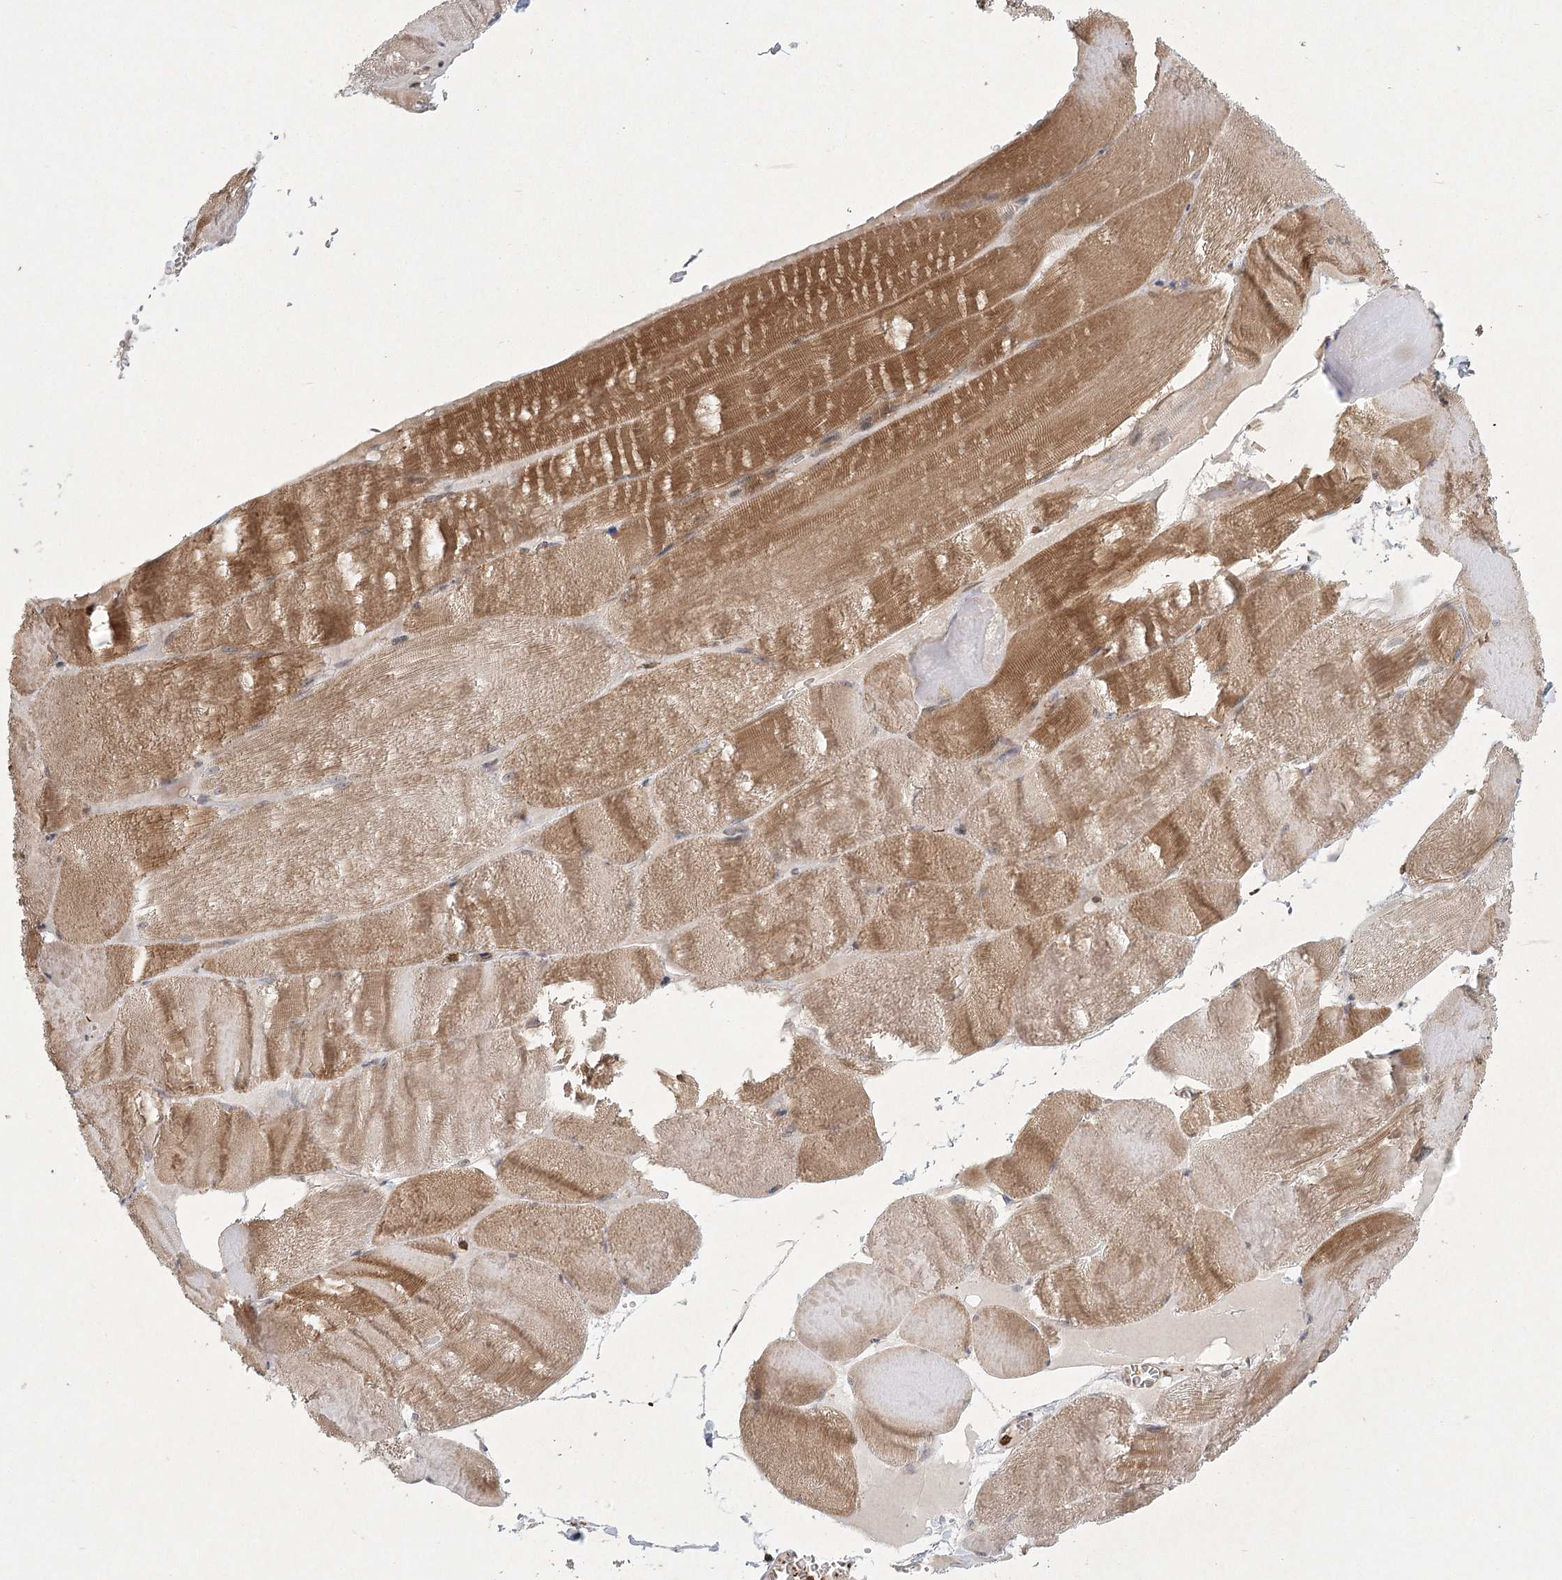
{"staining": {"intensity": "moderate", "quantity": ">75%", "location": "cytoplasmic/membranous"}, "tissue": "skeletal muscle", "cell_type": "Myocytes", "image_type": "normal", "snomed": [{"axis": "morphology", "description": "Normal tissue, NOS"}, {"axis": "morphology", "description": "Basal cell carcinoma"}, {"axis": "topography", "description": "Skeletal muscle"}], "caption": "Myocytes exhibit medium levels of moderate cytoplasmic/membranous staining in about >75% of cells in unremarkable human skeletal muscle. The protein is shown in brown color, while the nuclei are stained blue.", "gene": "MEPE", "patient": {"sex": "female", "age": 64}}